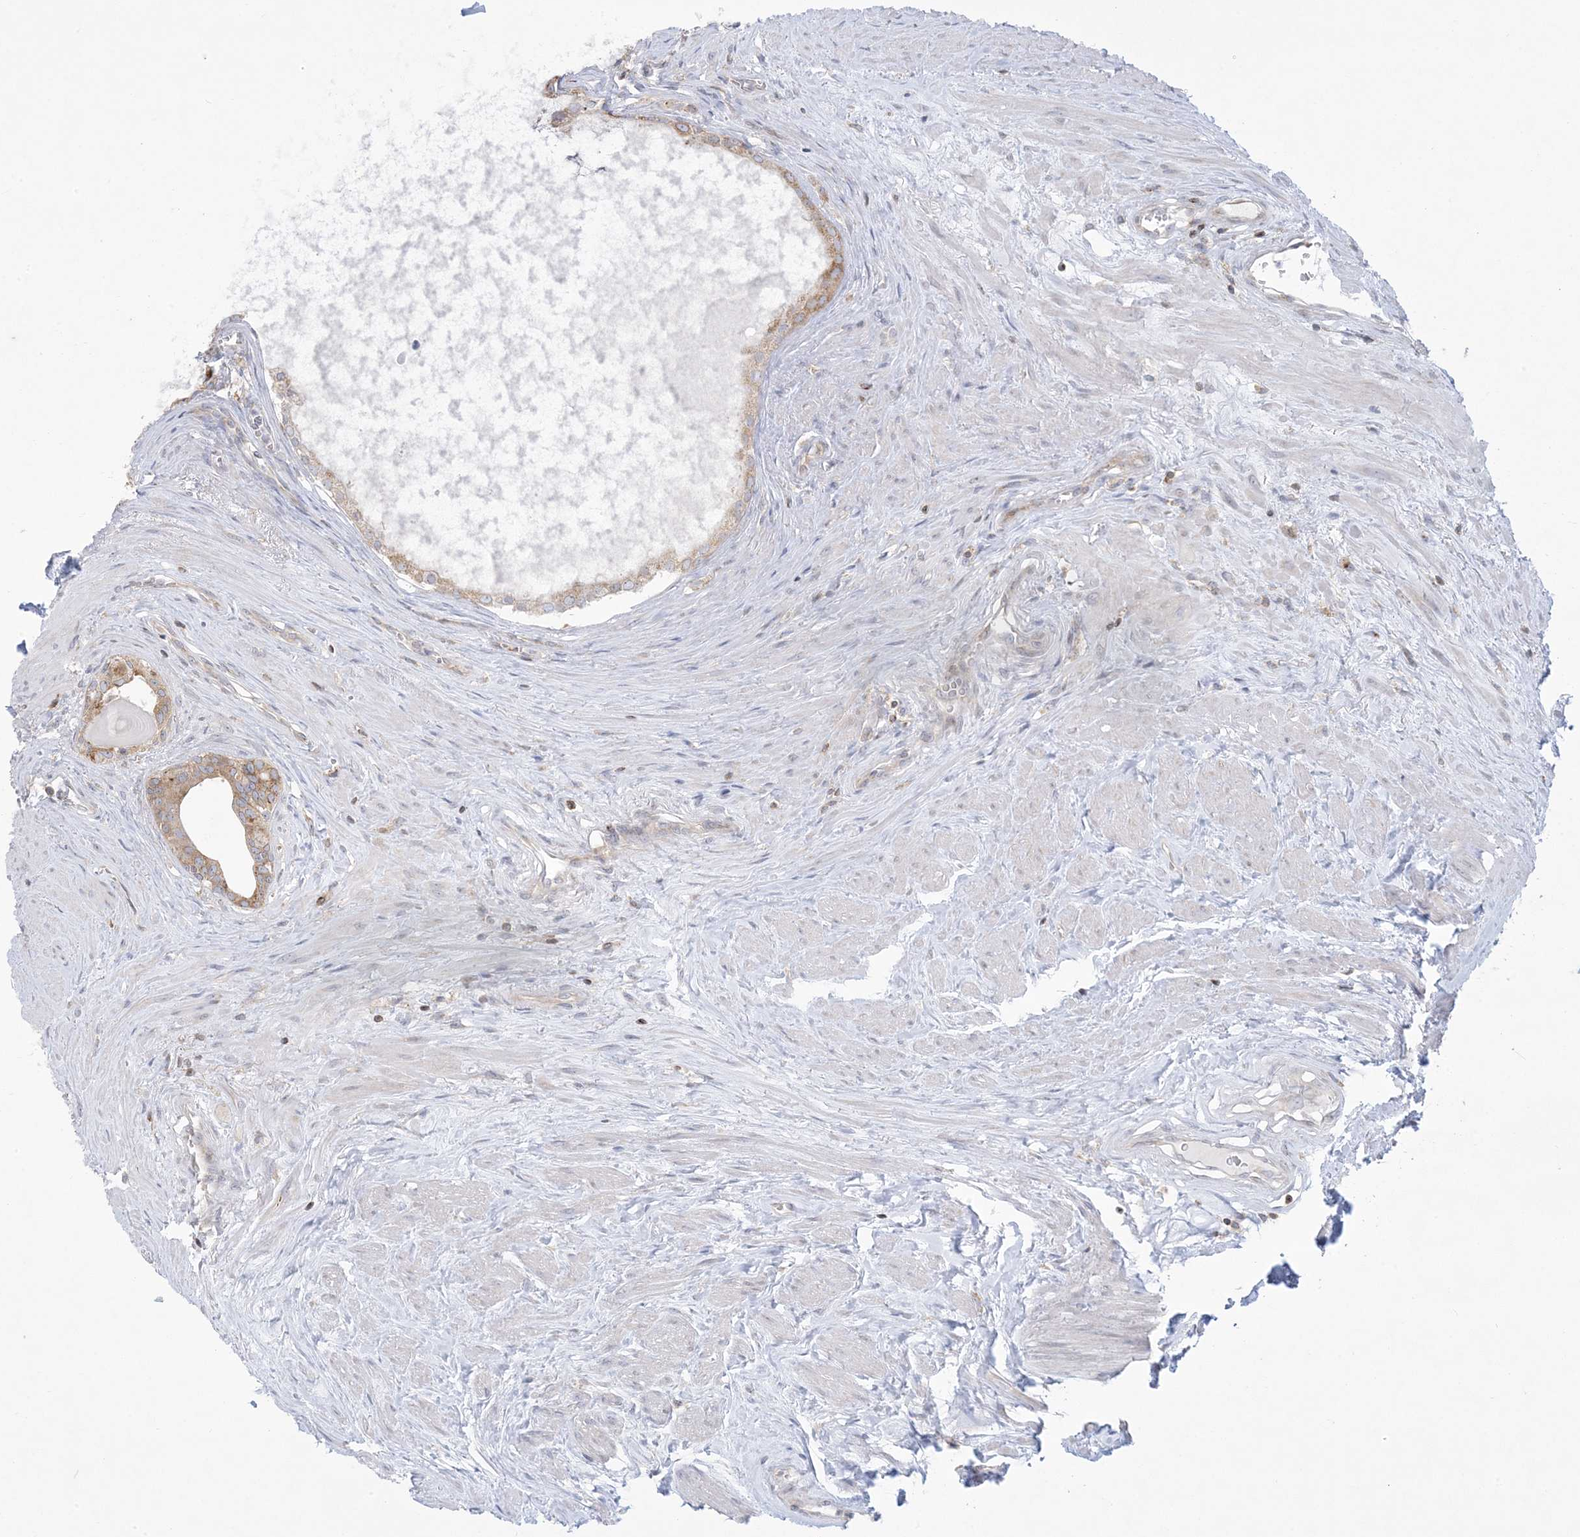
{"staining": {"intensity": "weak", "quantity": ">75%", "location": "cytoplasmic/membranous"}, "tissue": "prostate cancer", "cell_type": "Tumor cells", "image_type": "cancer", "snomed": [{"axis": "morphology", "description": "Adenocarcinoma, High grade"}, {"axis": "topography", "description": "Prostate"}], "caption": "This is a micrograph of immunohistochemistry staining of prostate high-grade adenocarcinoma, which shows weak positivity in the cytoplasmic/membranous of tumor cells.", "gene": "SLAMF9", "patient": {"sex": "male", "age": 68}}